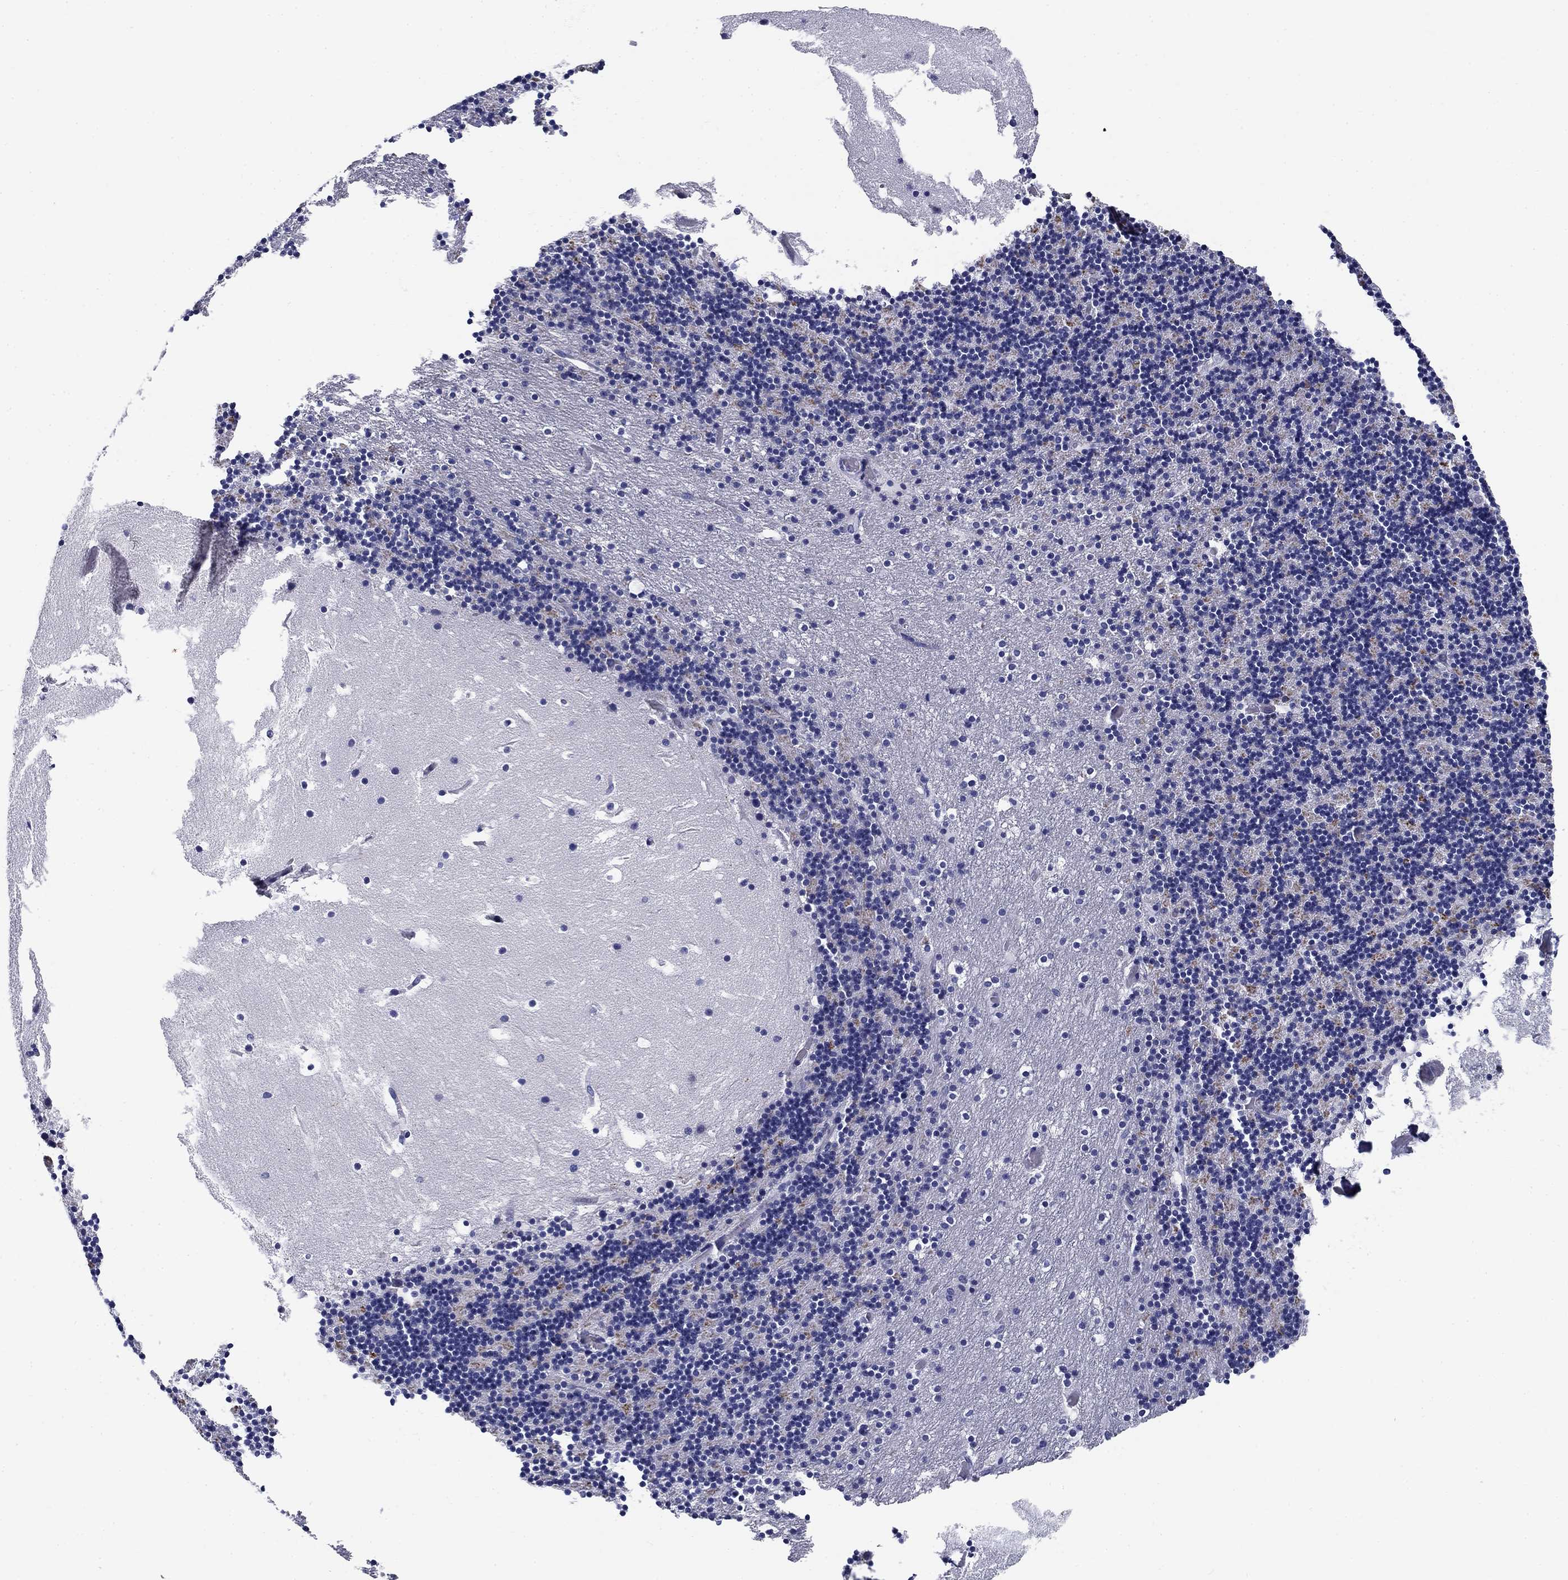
{"staining": {"intensity": "negative", "quantity": "none", "location": "none"}, "tissue": "cerebellum", "cell_type": "Cells in granular layer", "image_type": "normal", "snomed": [{"axis": "morphology", "description": "Normal tissue, NOS"}, {"axis": "topography", "description": "Cerebellum"}], "caption": "Protein analysis of unremarkable cerebellum displays no significant positivity in cells in granular layer.", "gene": "UPB1", "patient": {"sex": "male", "age": 37}}